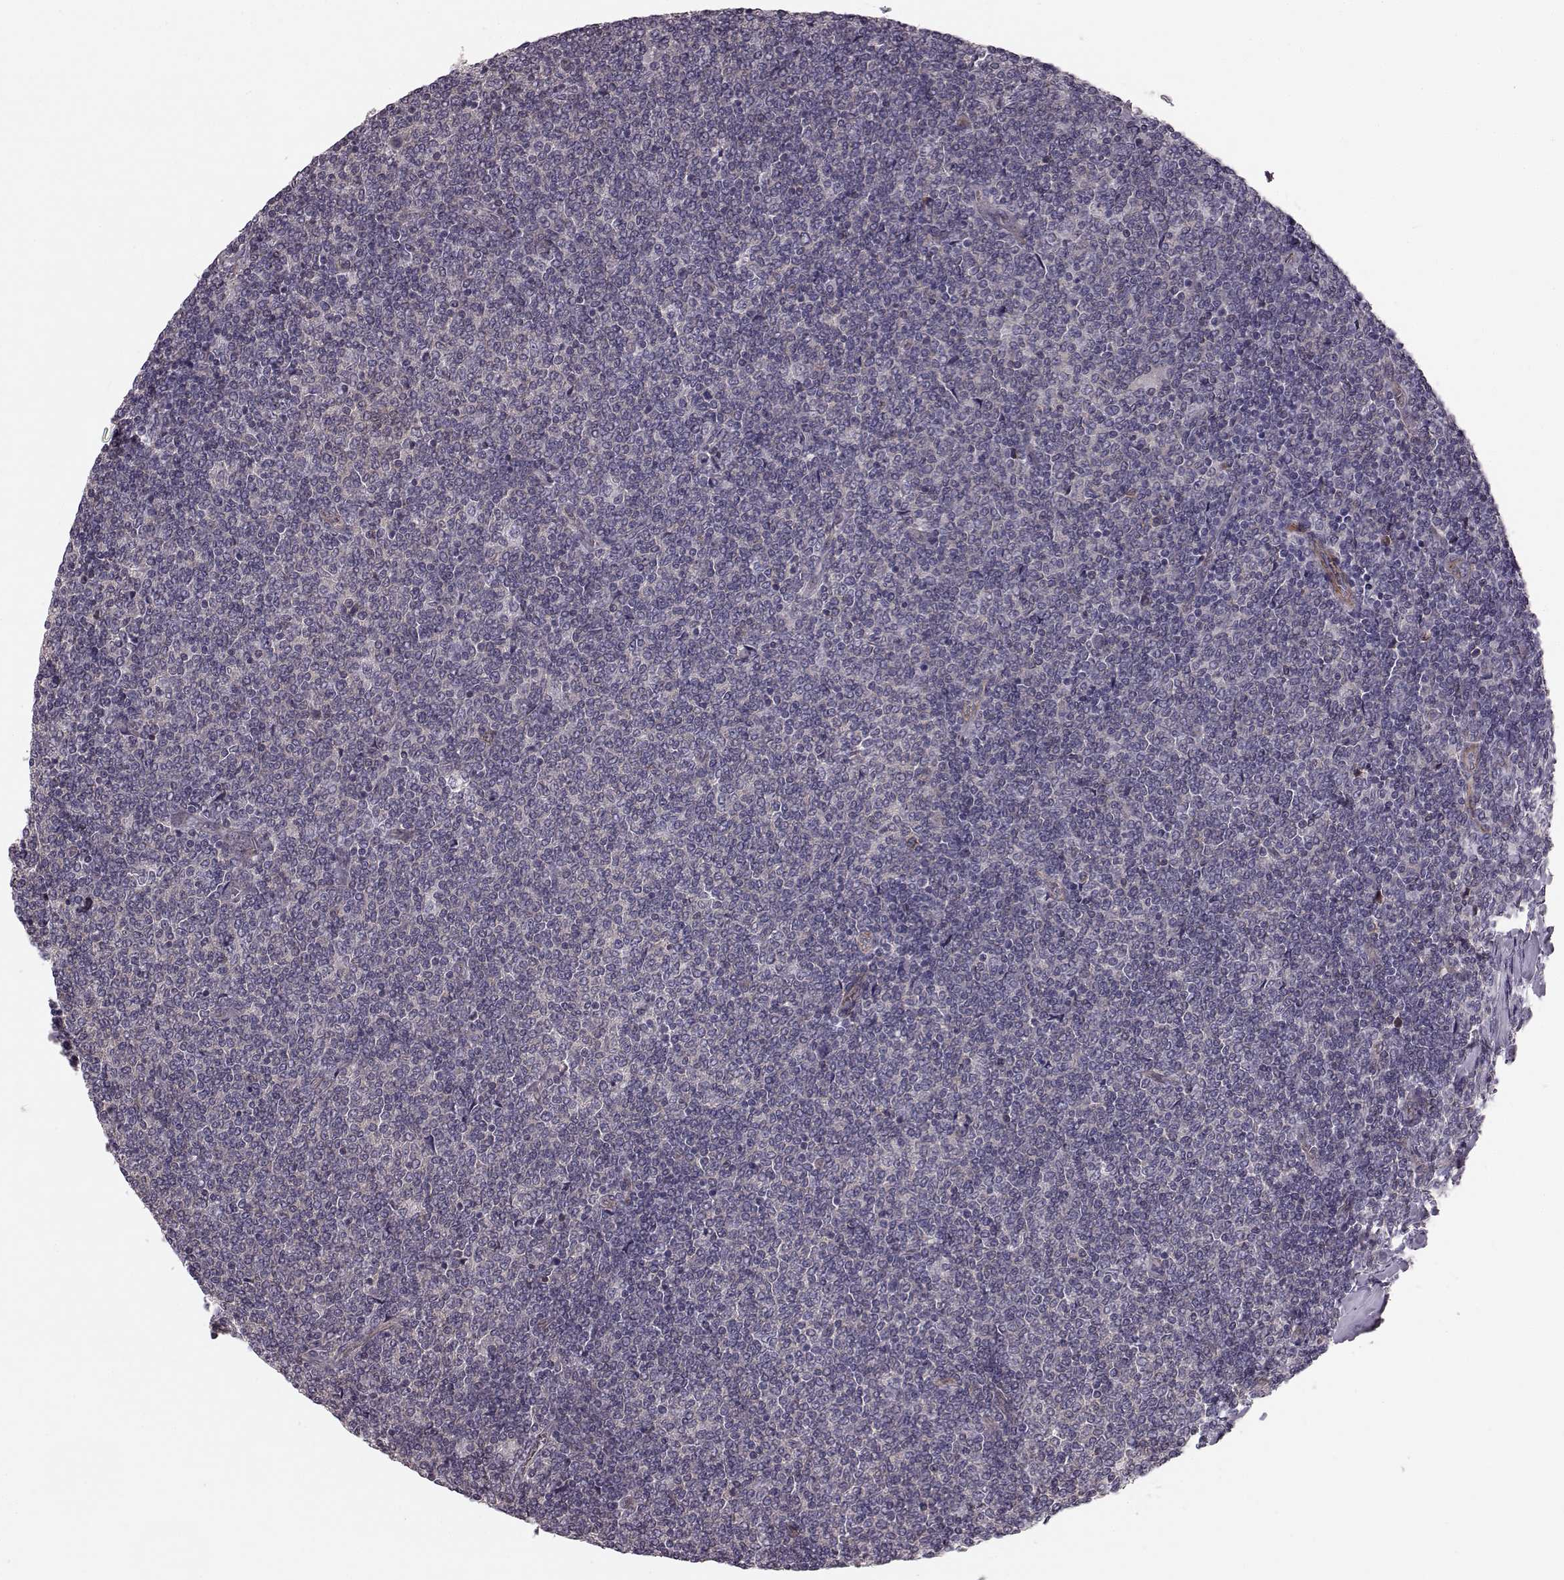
{"staining": {"intensity": "negative", "quantity": "none", "location": "none"}, "tissue": "lymphoma", "cell_type": "Tumor cells", "image_type": "cancer", "snomed": [{"axis": "morphology", "description": "Malignant lymphoma, non-Hodgkin's type, Low grade"}, {"axis": "topography", "description": "Lymph node"}], "caption": "Lymphoma was stained to show a protein in brown. There is no significant positivity in tumor cells.", "gene": "SLC22A18", "patient": {"sex": "male", "age": 52}}